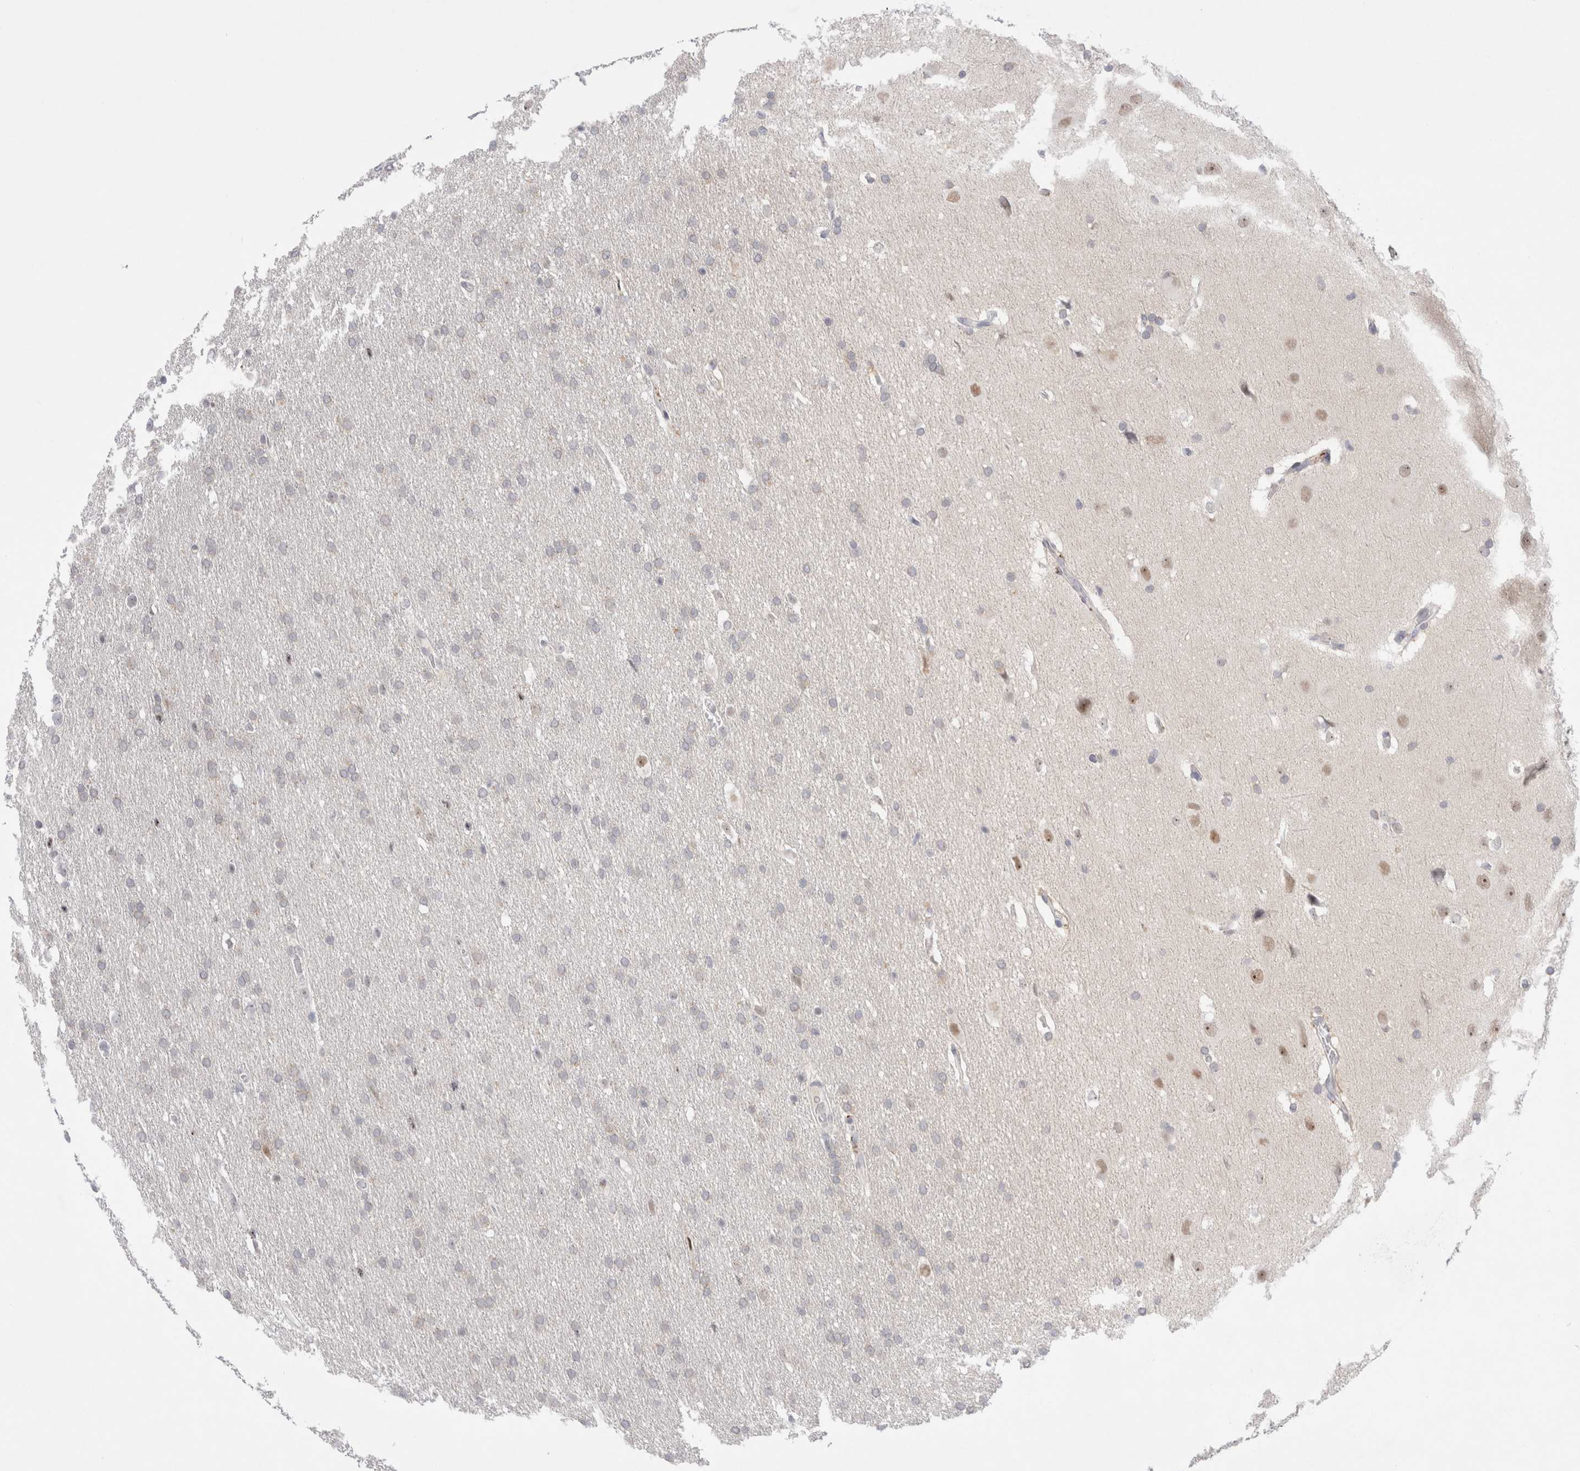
{"staining": {"intensity": "negative", "quantity": "none", "location": "none"}, "tissue": "glioma", "cell_type": "Tumor cells", "image_type": "cancer", "snomed": [{"axis": "morphology", "description": "Glioma, malignant, Low grade"}, {"axis": "topography", "description": "Brain"}], "caption": "Immunohistochemical staining of low-grade glioma (malignant) shows no significant positivity in tumor cells.", "gene": "CERS5", "patient": {"sex": "female", "age": 37}}